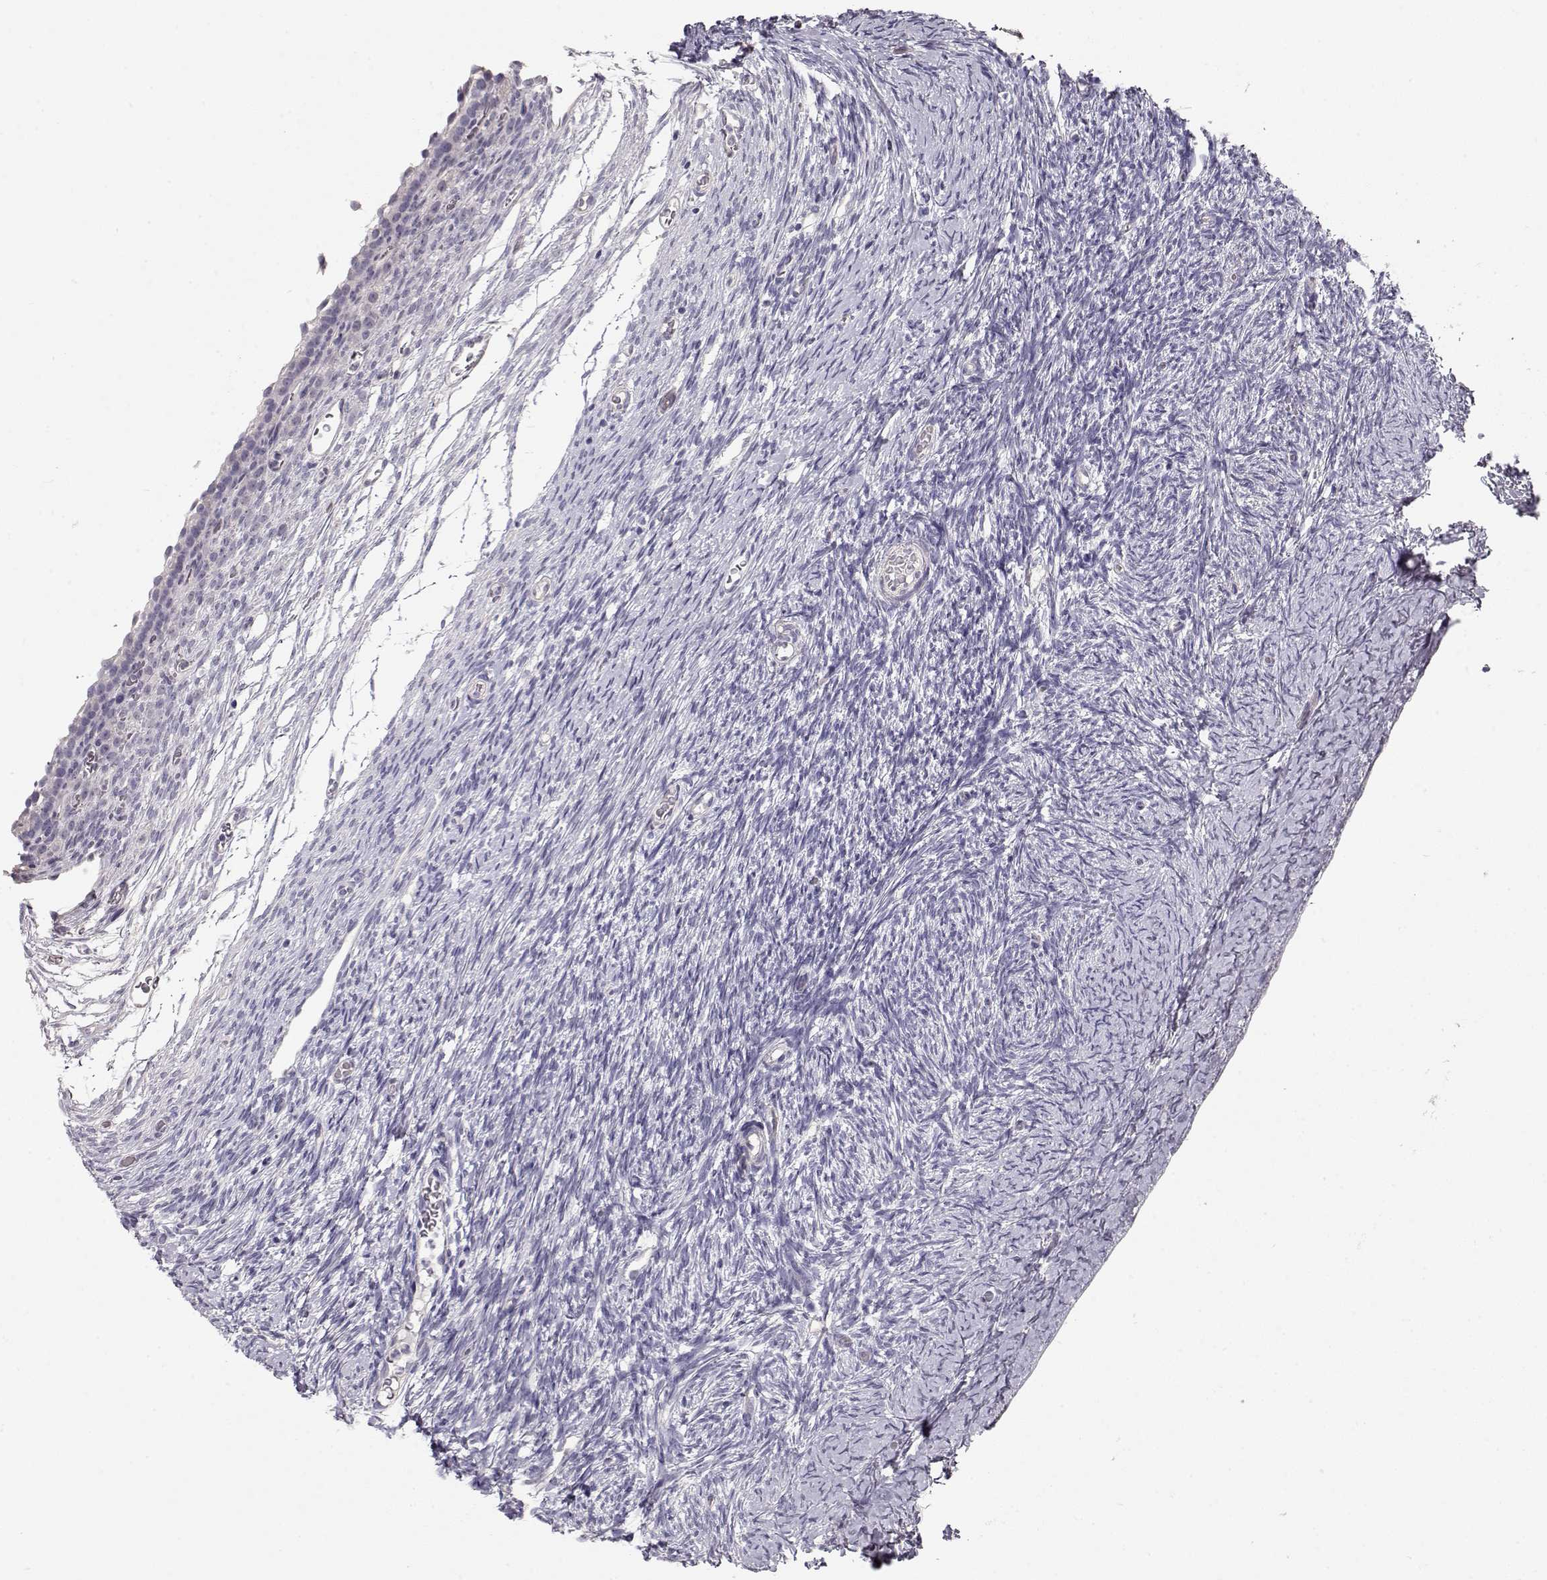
{"staining": {"intensity": "negative", "quantity": "none", "location": "none"}, "tissue": "ovary", "cell_type": "Follicle cells", "image_type": "normal", "snomed": [{"axis": "morphology", "description": "Normal tissue, NOS"}, {"axis": "topography", "description": "Ovary"}], "caption": "Image shows no protein expression in follicle cells of unremarkable ovary. (DAB immunohistochemistry (IHC) visualized using brightfield microscopy, high magnification).", "gene": "SLC18A1", "patient": {"sex": "female", "age": 39}}